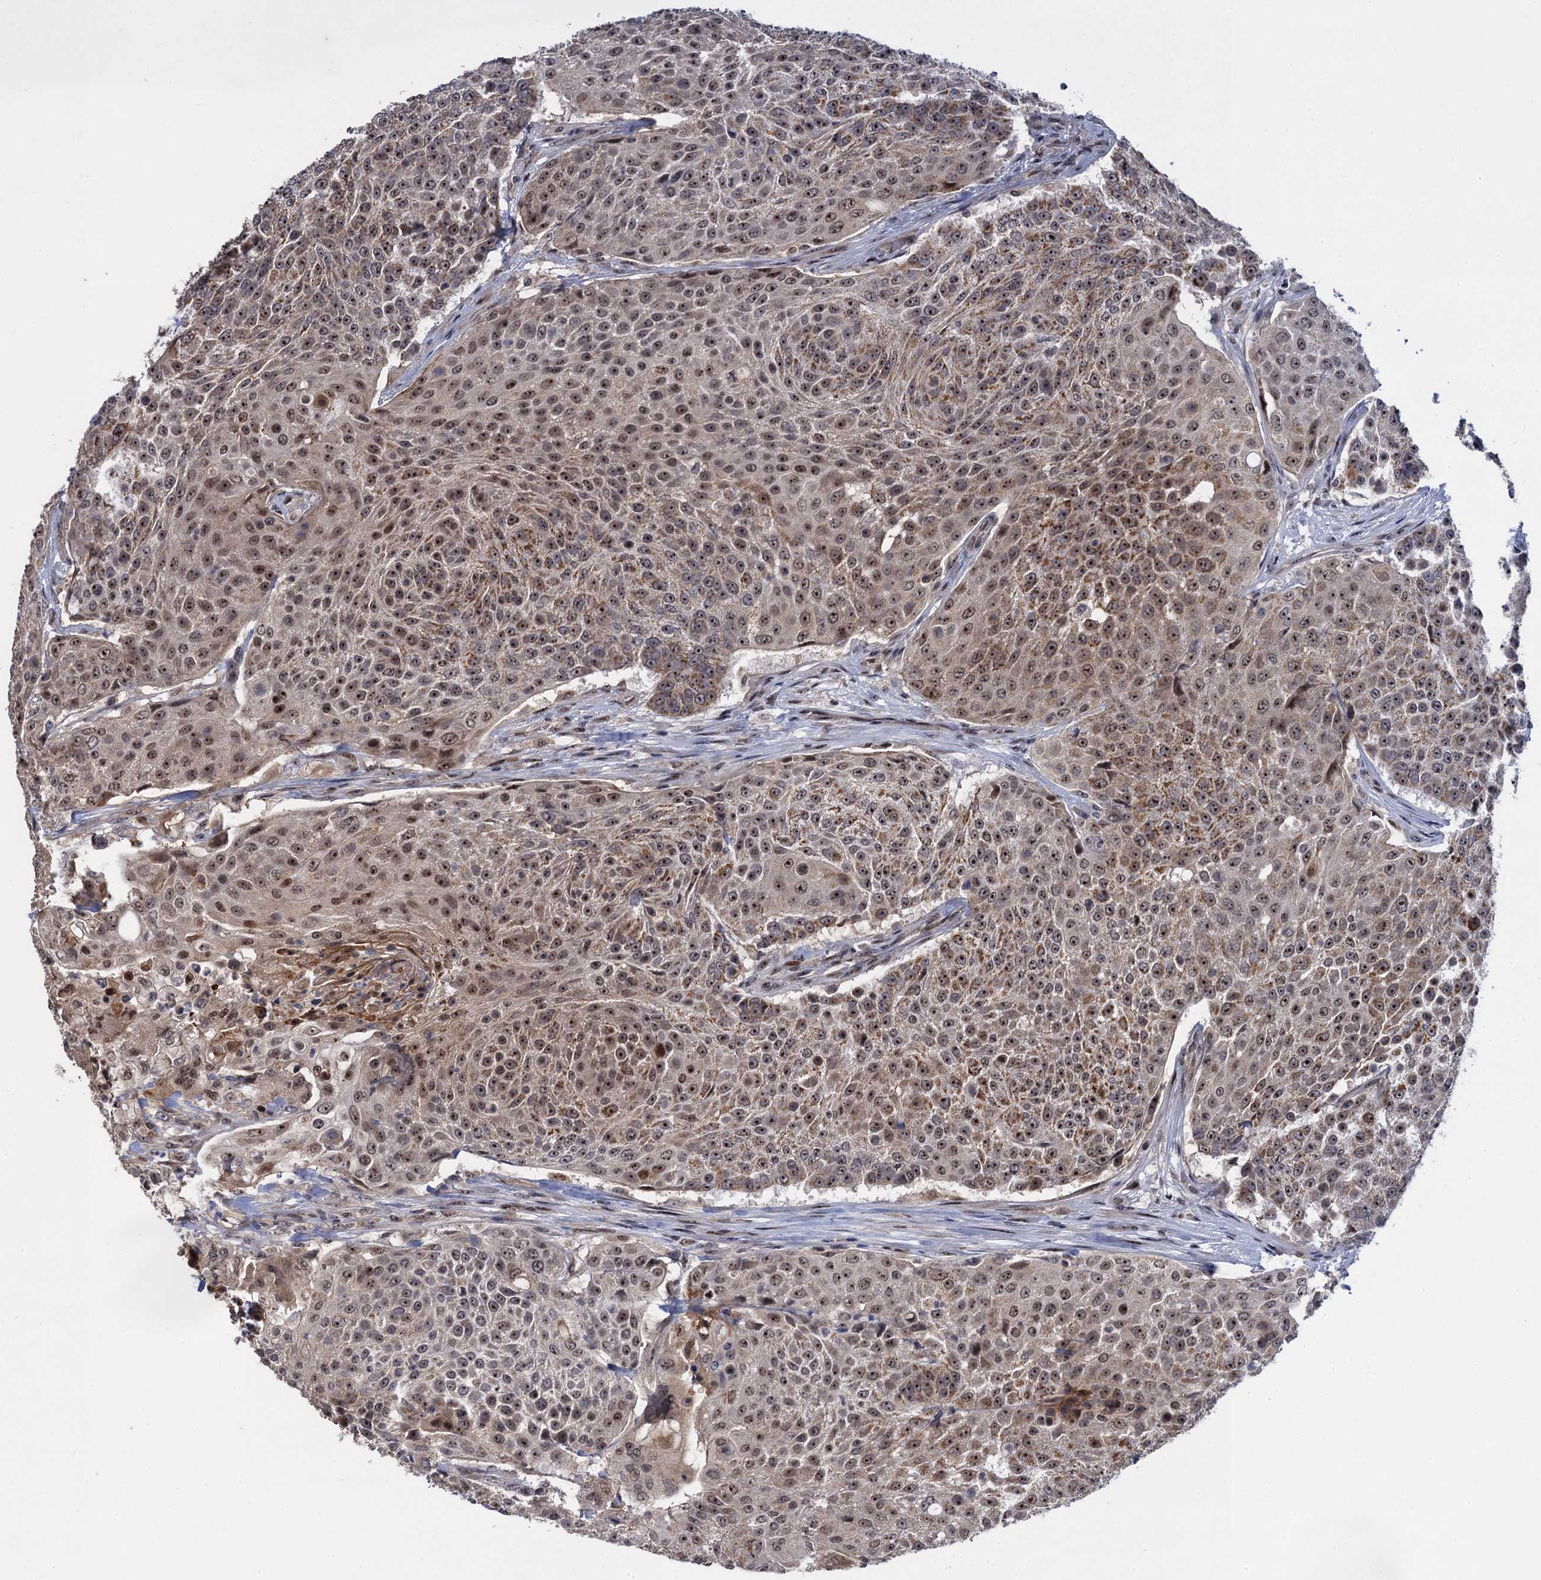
{"staining": {"intensity": "moderate", "quantity": ">75%", "location": "nuclear"}, "tissue": "urothelial cancer", "cell_type": "Tumor cells", "image_type": "cancer", "snomed": [{"axis": "morphology", "description": "Urothelial carcinoma, High grade"}, {"axis": "topography", "description": "Urinary bladder"}], "caption": "Urothelial cancer stained with a protein marker displays moderate staining in tumor cells.", "gene": "ZAR1L", "patient": {"sex": "female", "age": 63}}